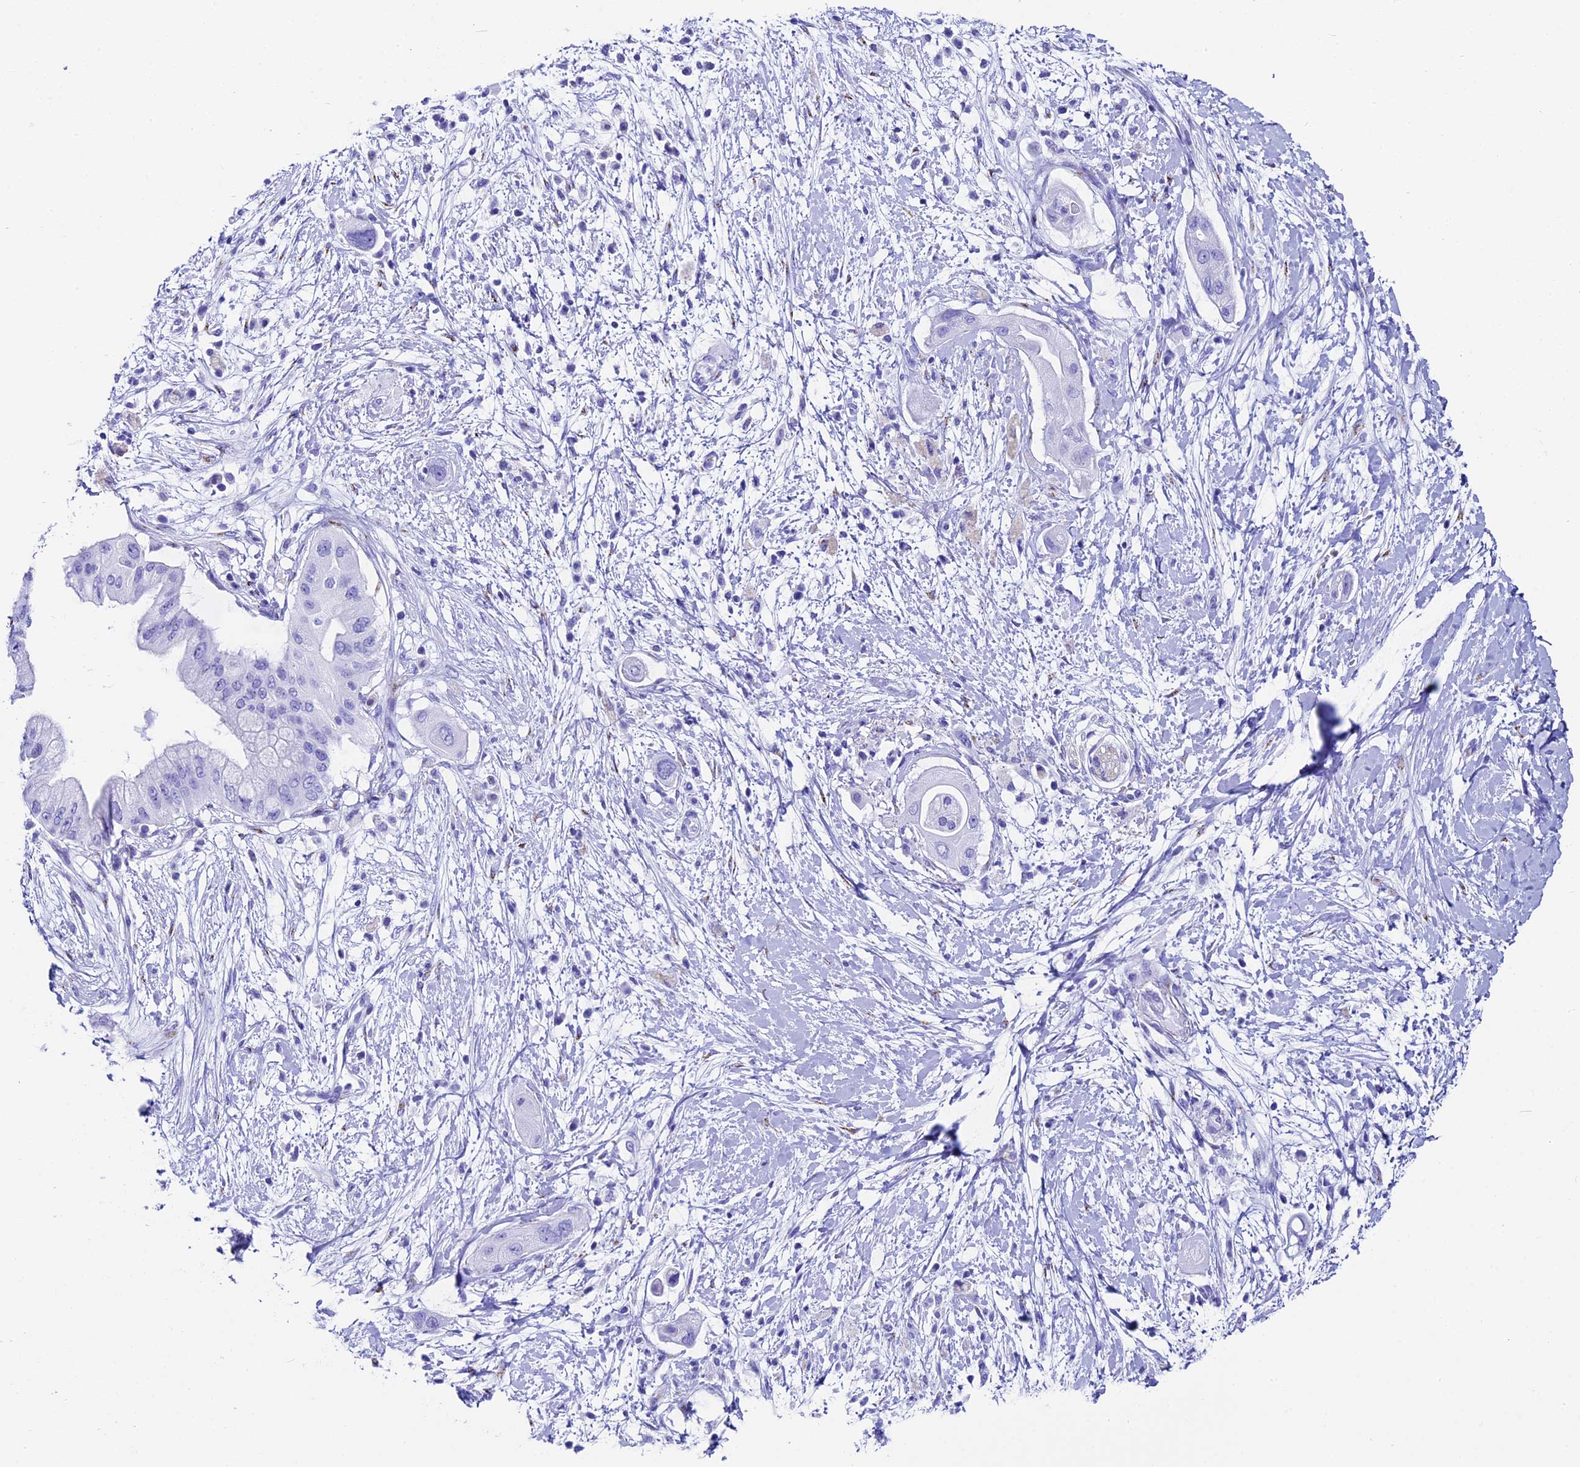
{"staining": {"intensity": "negative", "quantity": "none", "location": "none"}, "tissue": "pancreatic cancer", "cell_type": "Tumor cells", "image_type": "cancer", "snomed": [{"axis": "morphology", "description": "Adenocarcinoma, NOS"}, {"axis": "topography", "description": "Pancreas"}], "caption": "Tumor cells are negative for protein expression in human pancreatic cancer (adenocarcinoma).", "gene": "AP3B2", "patient": {"sex": "male", "age": 68}}